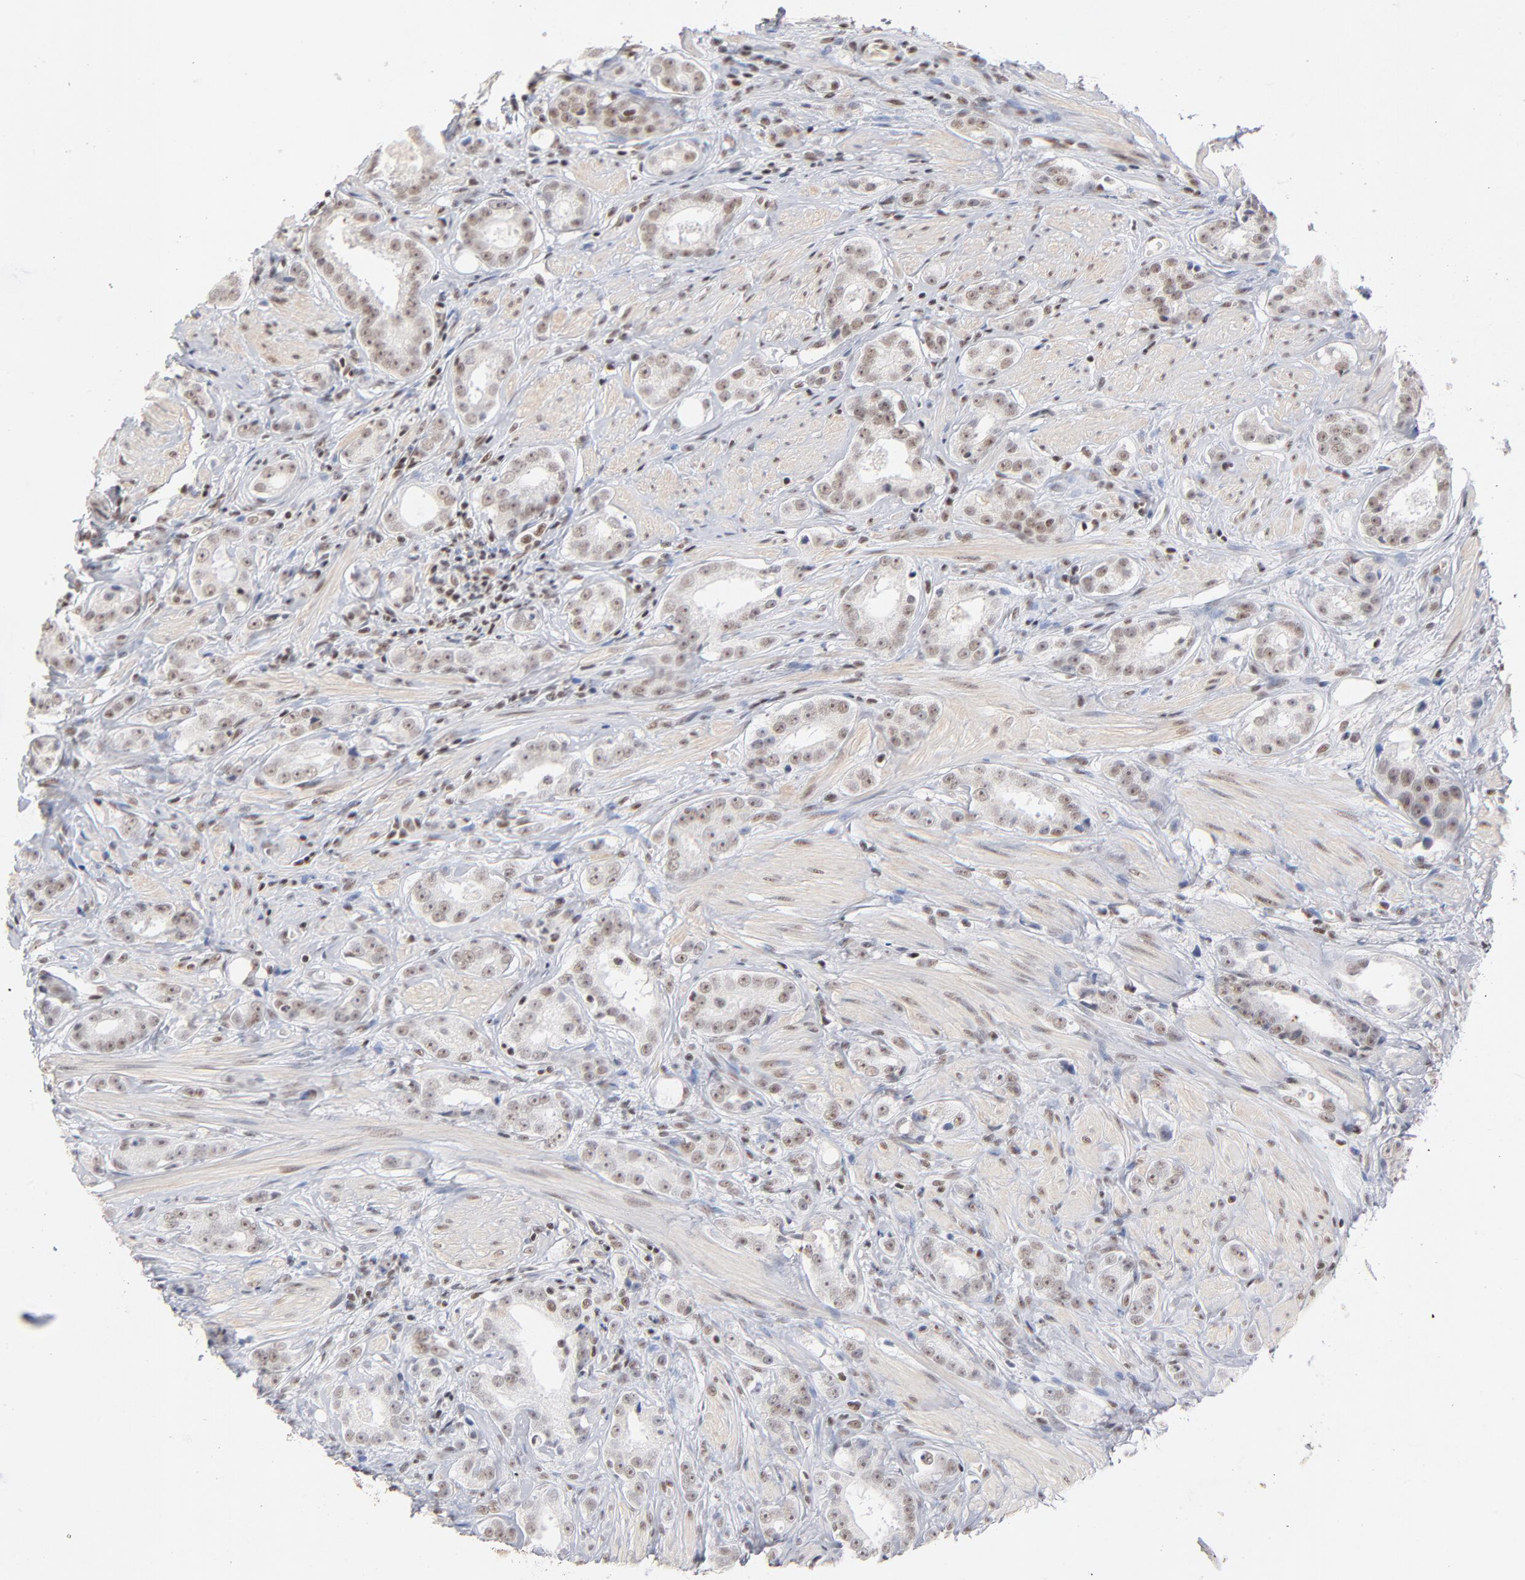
{"staining": {"intensity": "weak", "quantity": "25%-75%", "location": "nuclear"}, "tissue": "prostate cancer", "cell_type": "Tumor cells", "image_type": "cancer", "snomed": [{"axis": "morphology", "description": "Adenocarcinoma, Medium grade"}, {"axis": "topography", "description": "Prostate"}], "caption": "Weak nuclear staining is present in about 25%-75% of tumor cells in medium-grade adenocarcinoma (prostate).", "gene": "ZNF143", "patient": {"sex": "male", "age": 53}}